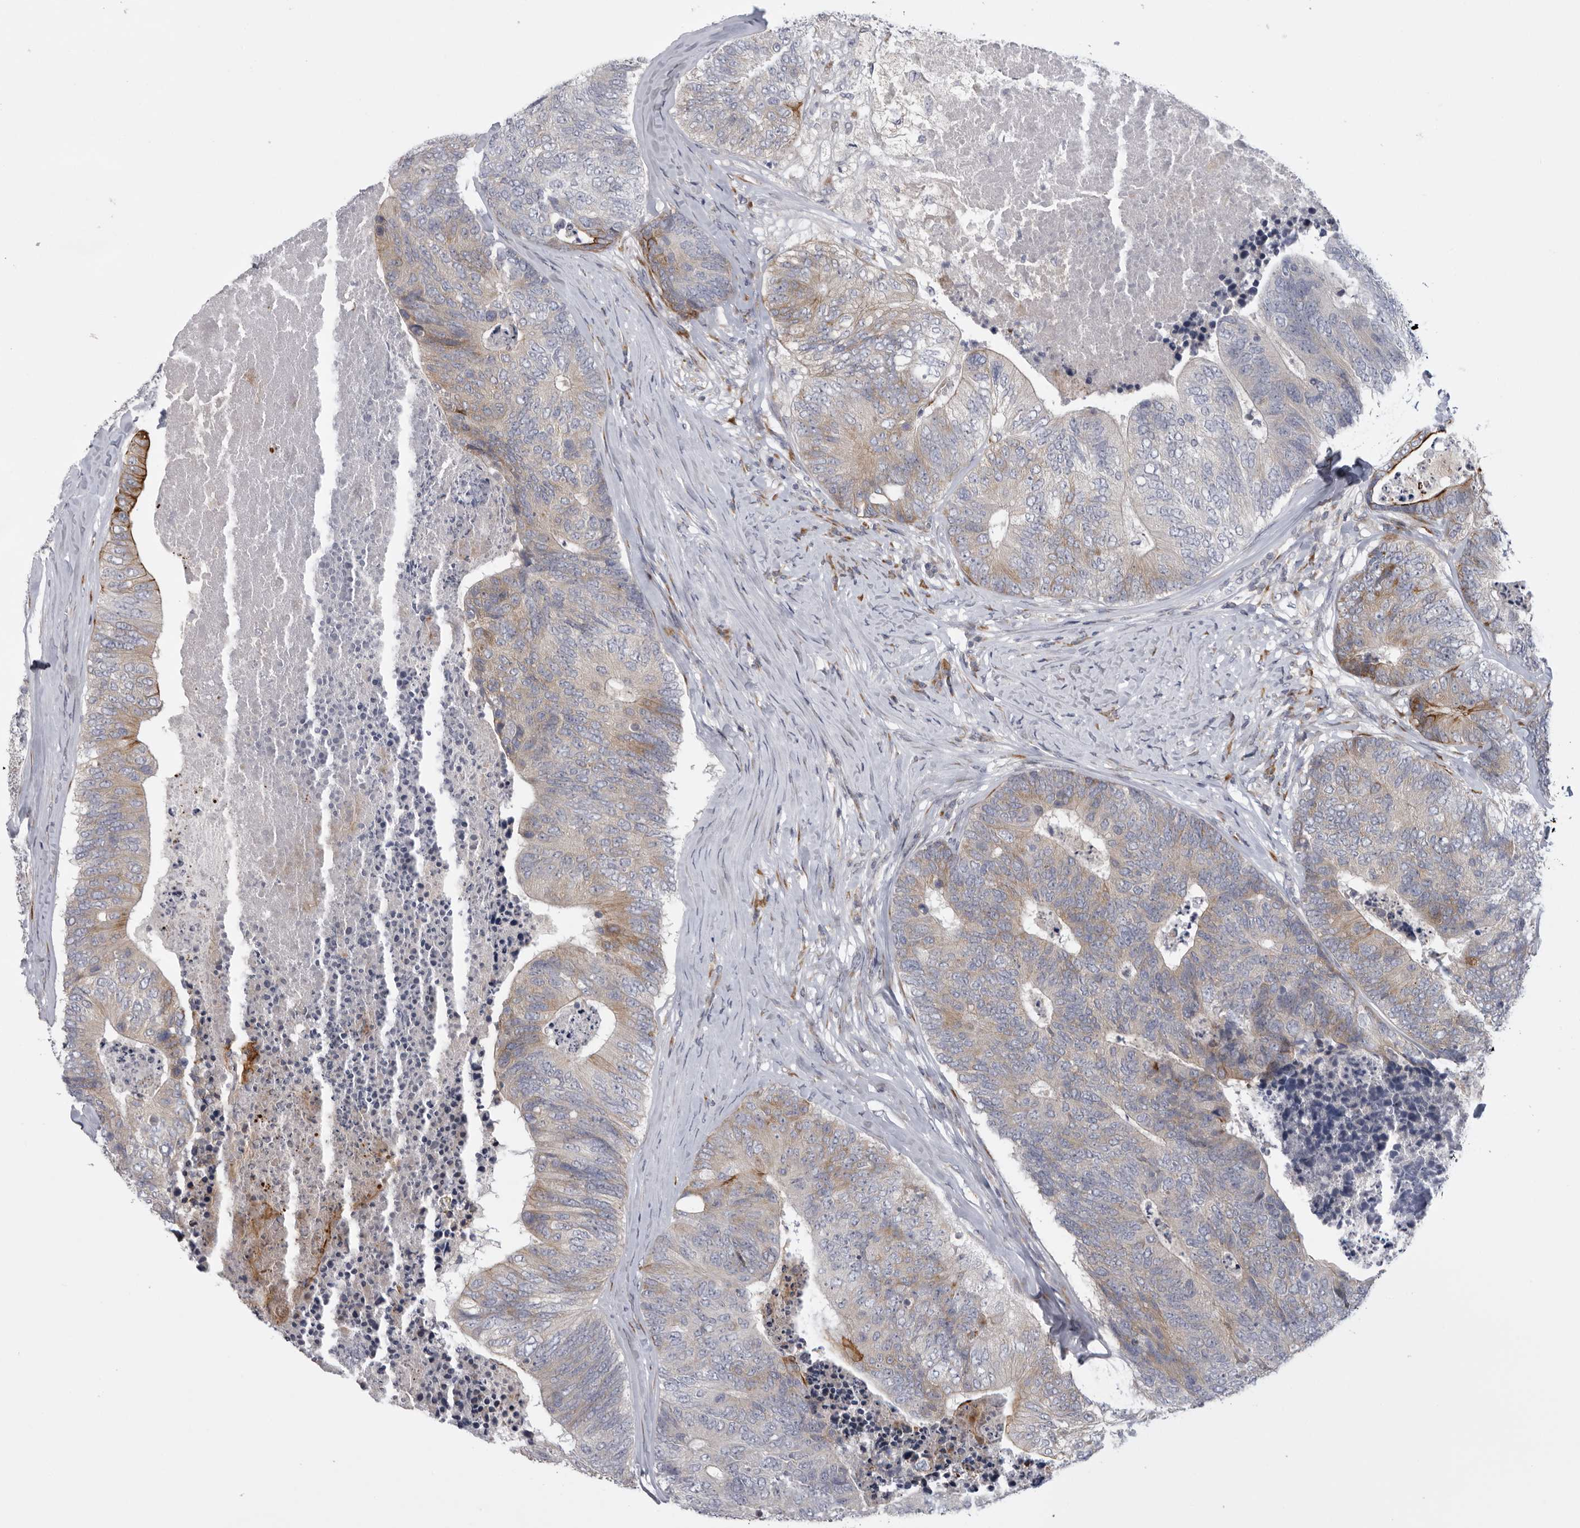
{"staining": {"intensity": "moderate", "quantity": "<25%", "location": "cytoplasmic/membranous"}, "tissue": "colorectal cancer", "cell_type": "Tumor cells", "image_type": "cancer", "snomed": [{"axis": "morphology", "description": "Adenocarcinoma, NOS"}, {"axis": "topography", "description": "Colon"}], "caption": "The histopathology image reveals a brown stain indicating the presence of a protein in the cytoplasmic/membranous of tumor cells in adenocarcinoma (colorectal). (DAB IHC with brightfield microscopy, high magnification).", "gene": "USP24", "patient": {"sex": "female", "age": 67}}